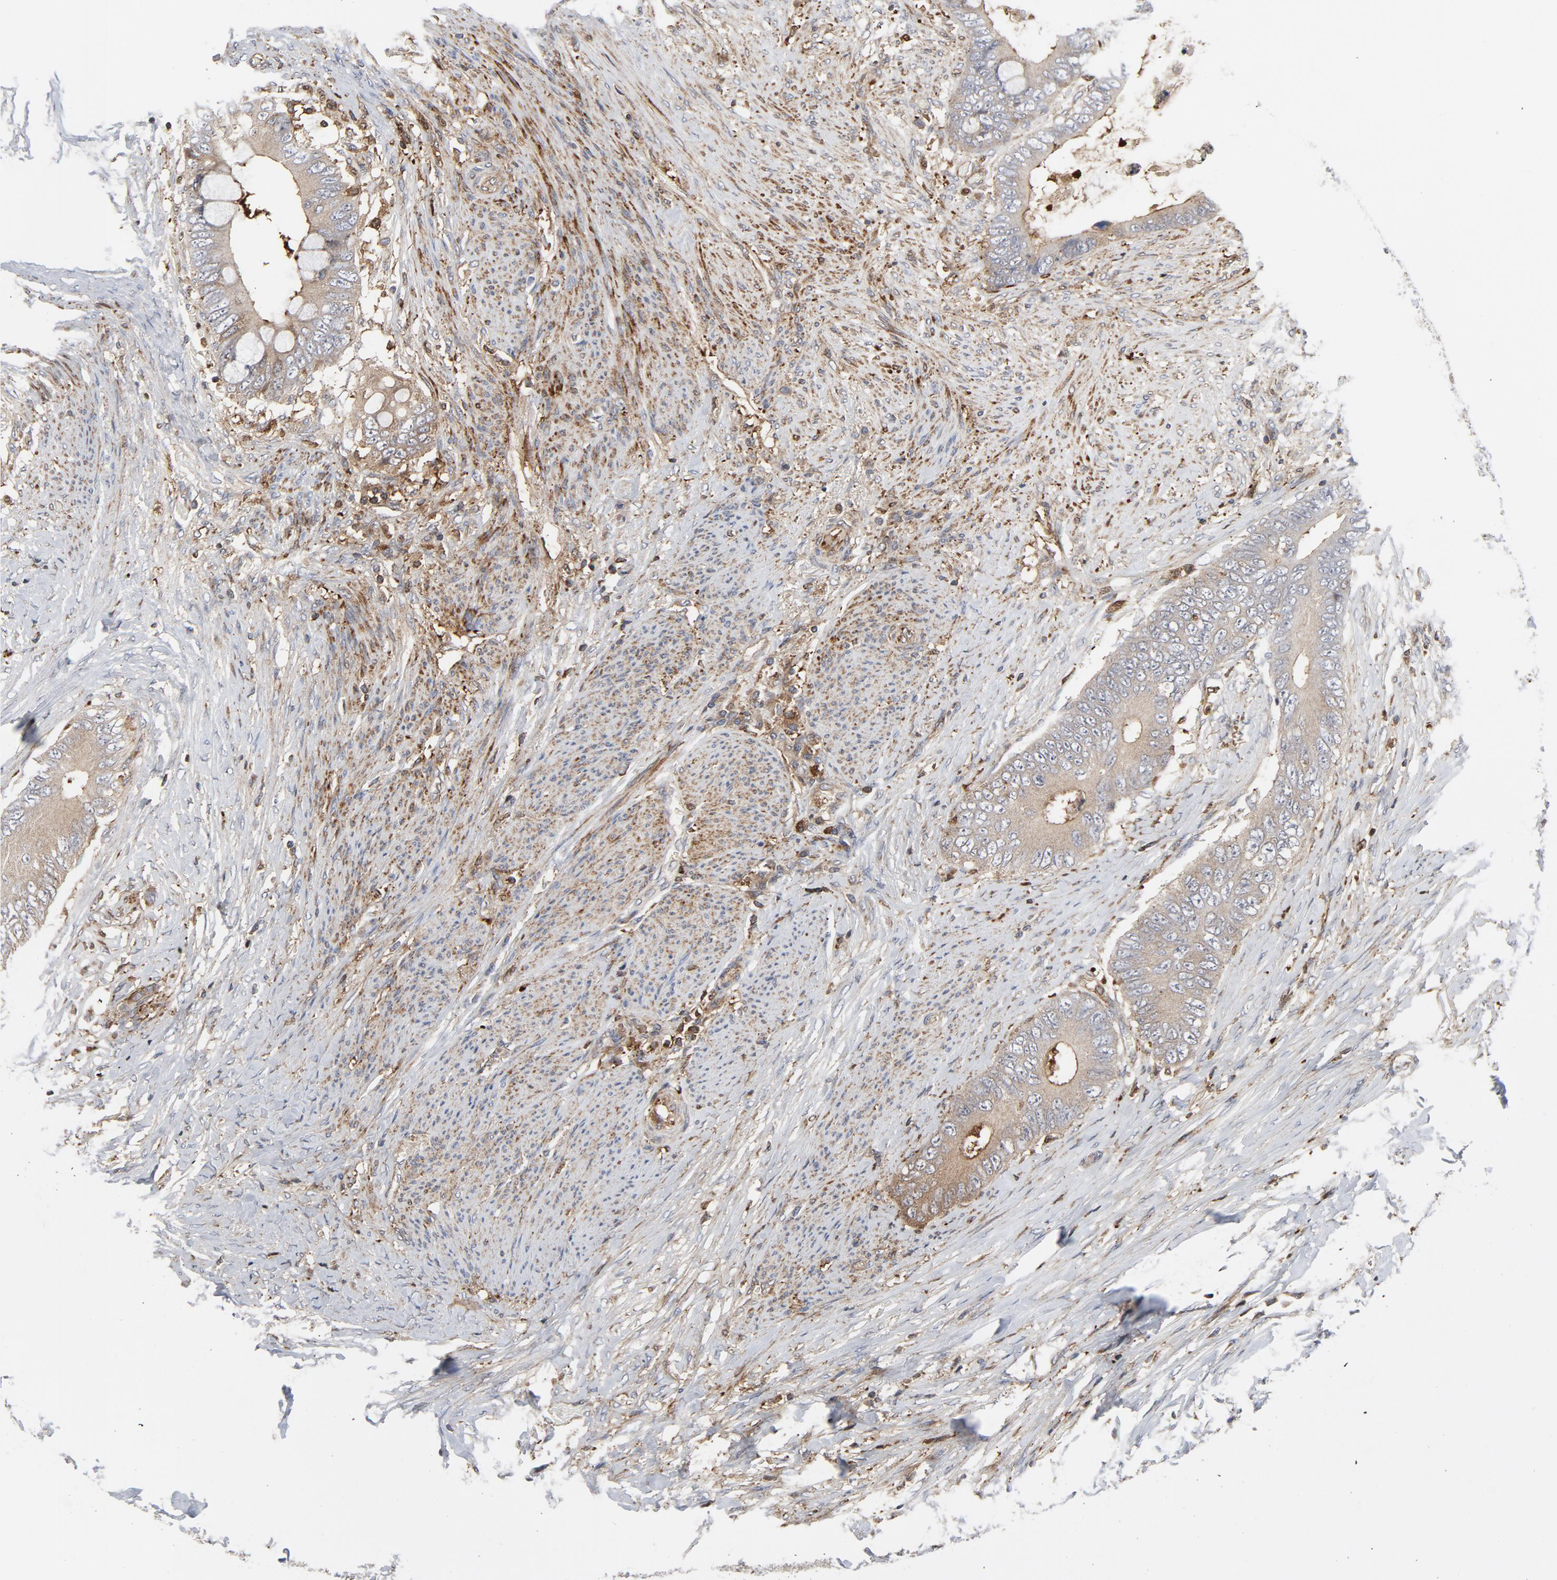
{"staining": {"intensity": "weak", "quantity": ">75%", "location": "cytoplasmic/membranous"}, "tissue": "colorectal cancer", "cell_type": "Tumor cells", "image_type": "cancer", "snomed": [{"axis": "morphology", "description": "Normal tissue, NOS"}, {"axis": "morphology", "description": "Adenocarcinoma, NOS"}, {"axis": "topography", "description": "Rectum"}, {"axis": "topography", "description": "Peripheral nerve tissue"}], "caption": "Immunohistochemistry (IHC) (DAB (3,3'-diaminobenzidine)) staining of human colorectal adenocarcinoma reveals weak cytoplasmic/membranous protein staining in about >75% of tumor cells. Immunohistochemistry (IHC) stains the protein in brown and the nuclei are stained blue.", "gene": "YES1", "patient": {"sex": "female", "age": 77}}